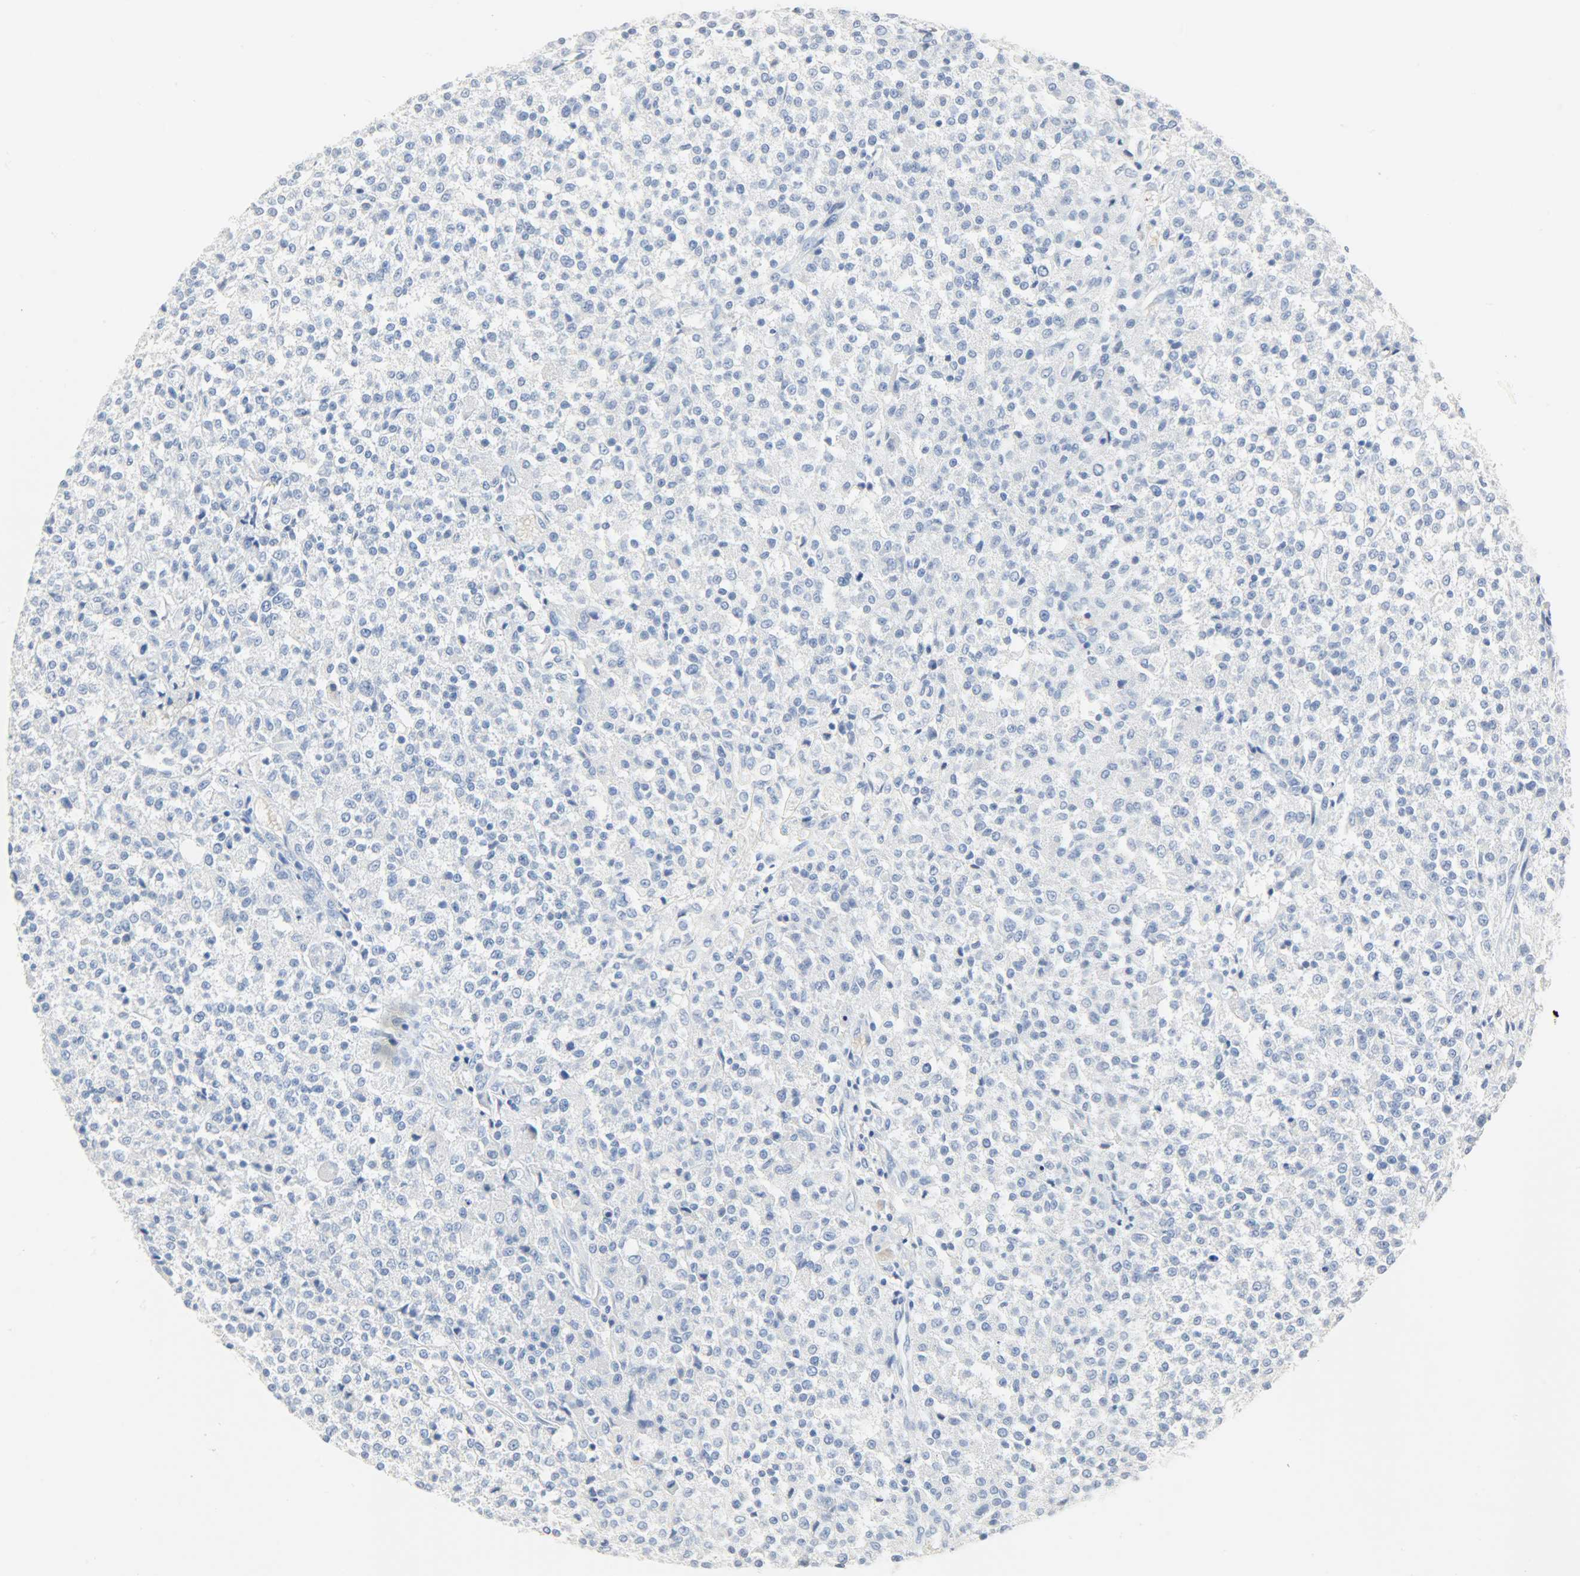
{"staining": {"intensity": "negative", "quantity": "none", "location": "none"}, "tissue": "testis cancer", "cell_type": "Tumor cells", "image_type": "cancer", "snomed": [{"axis": "morphology", "description": "Seminoma, NOS"}, {"axis": "topography", "description": "Testis"}], "caption": "Tumor cells are negative for brown protein staining in testis seminoma. (IHC, brightfield microscopy, high magnification).", "gene": "CA3", "patient": {"sex": "male", "age": 59}}